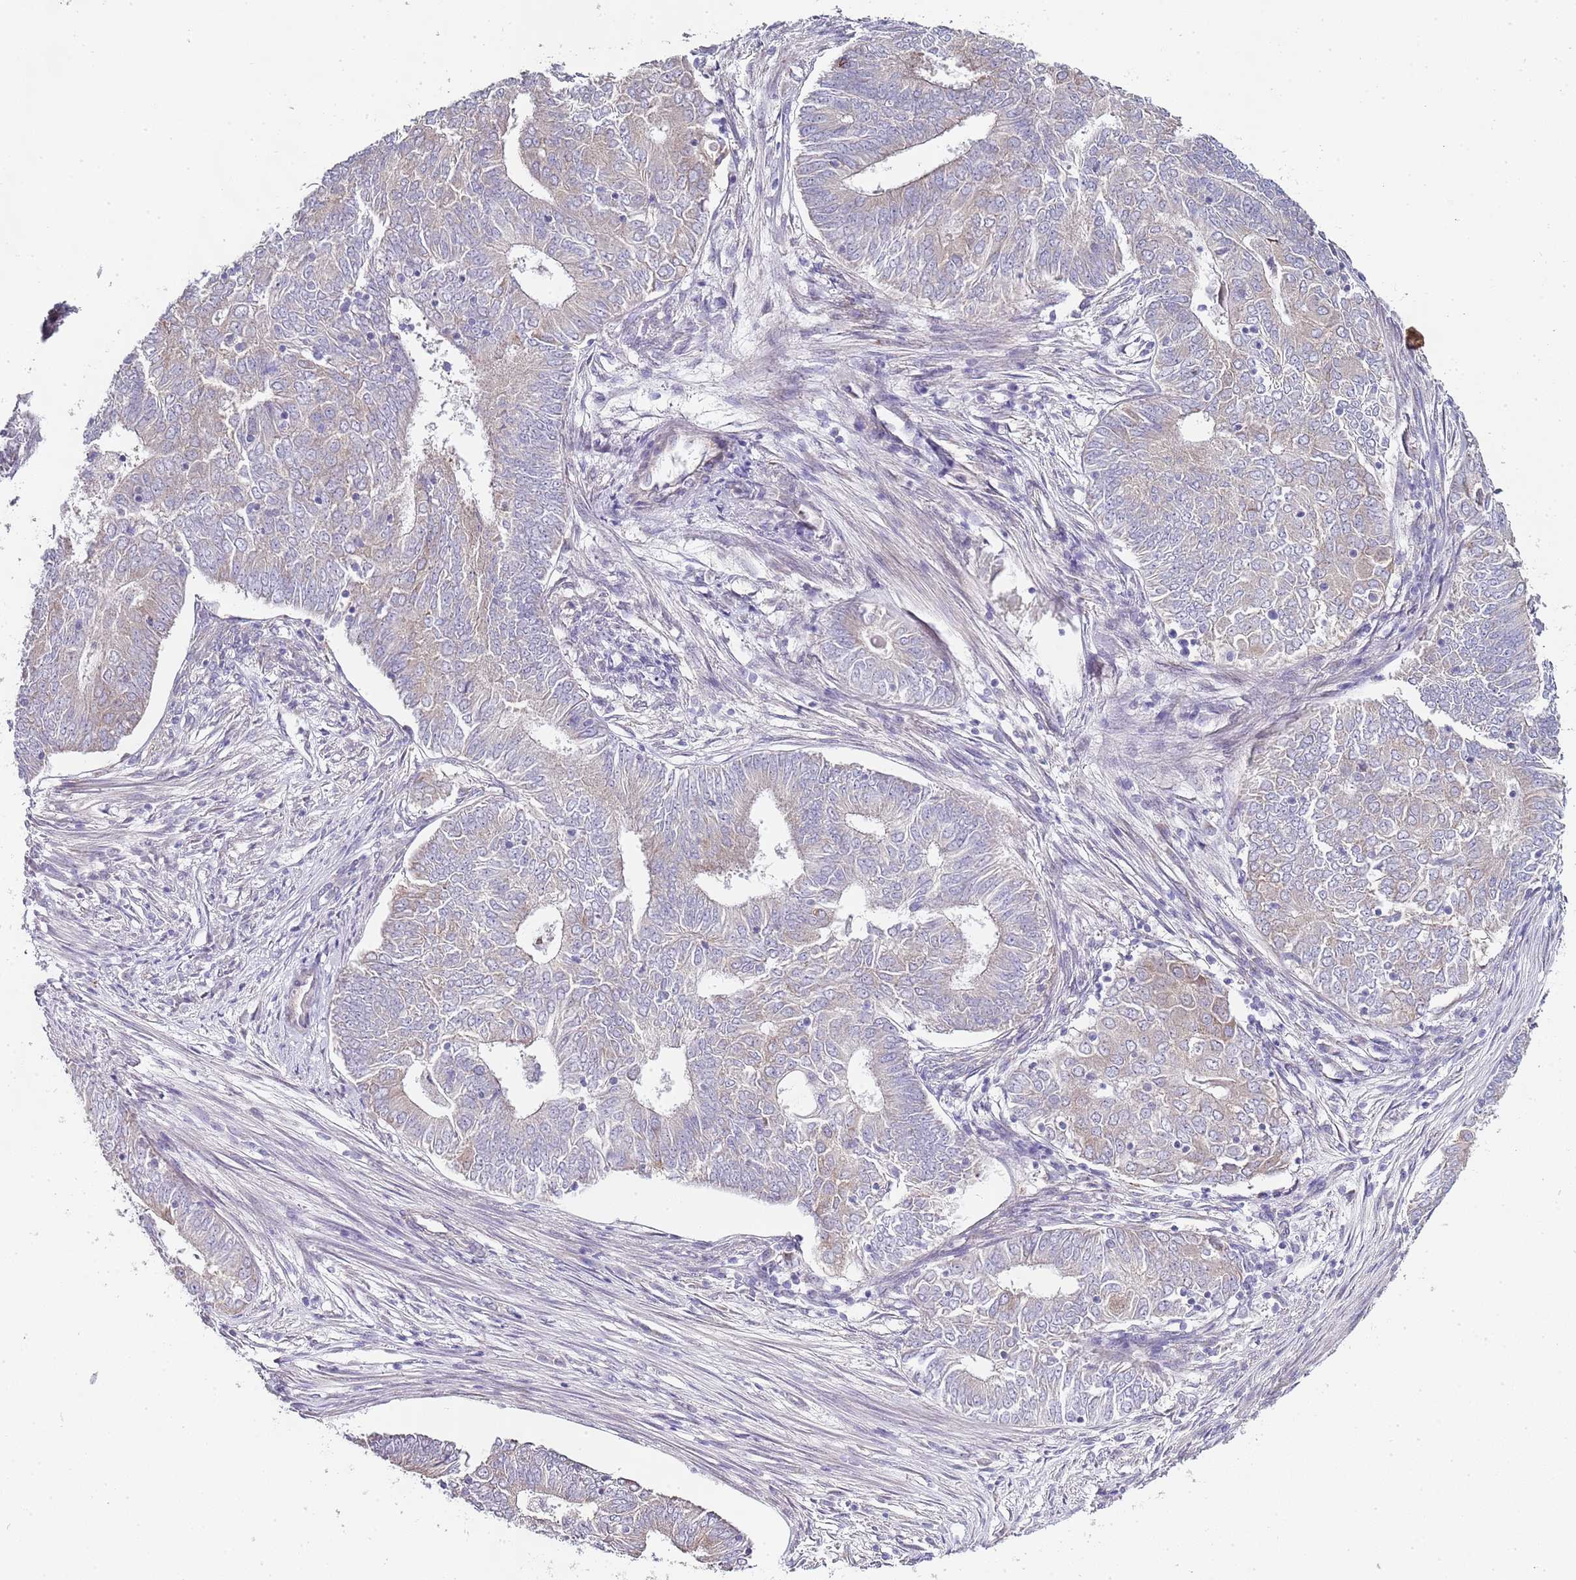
{"staining": {"intensity": "negative", "quantity": "none", "location": "none"}, "tissue": "endometrial cancer", "cell_type": "Tumor cells", "image_type": "cancer", "snomed": [{"axis": "morphology", "description": "Adenocarcinoma, NOS"}, {"axis": "topography", "description": "Endometrium"}], "caption": "Protein analysis of adenocarcinoma (endometrial) exhibits no significant expression in tumor cells. (Immunohistochemistry, brightfield microscopy, high magnification).", "gene": "TBC1D9", "patient": {"sex": "female", "age": 62}}